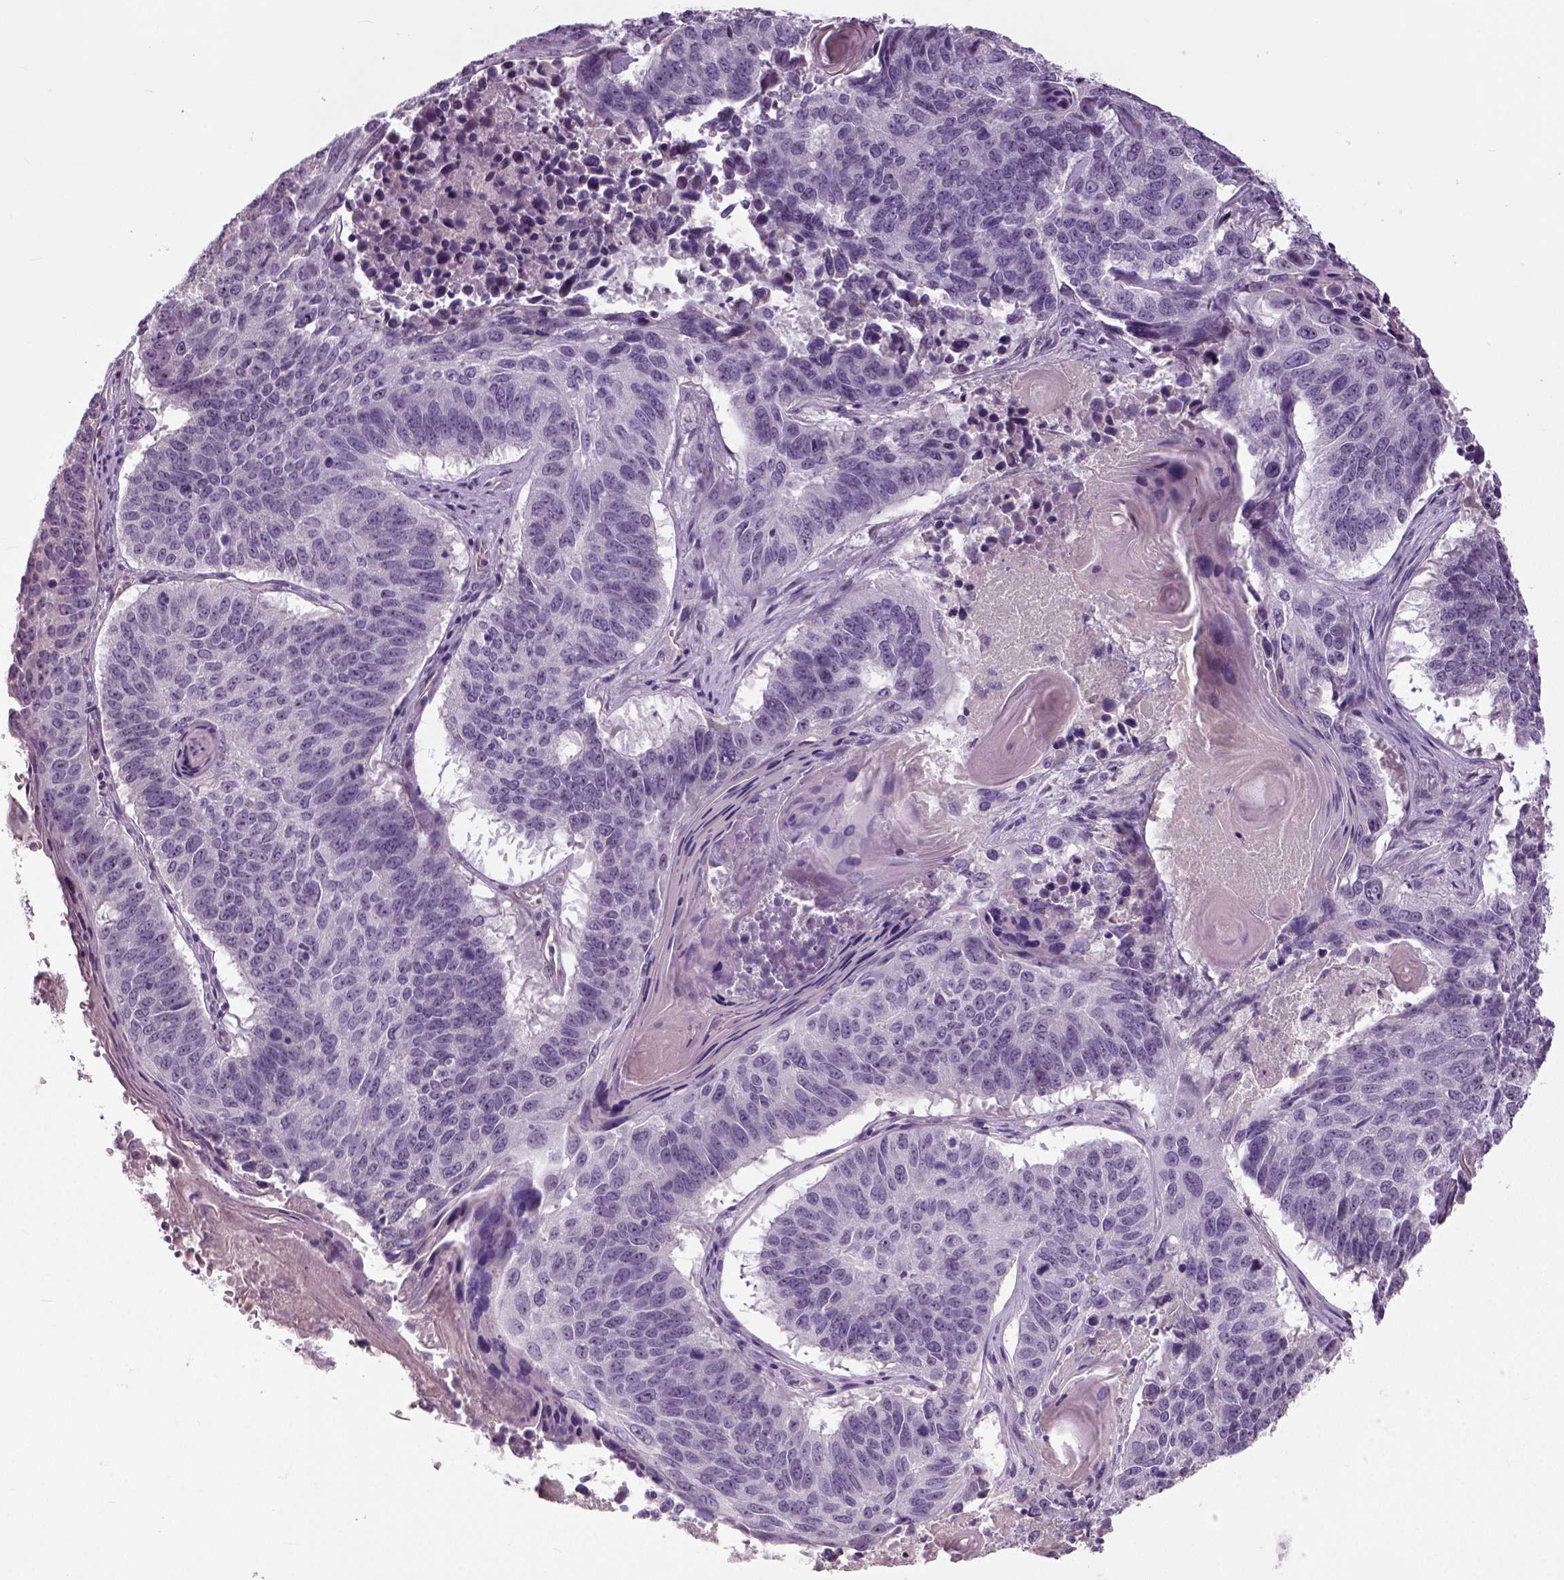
{"staining": {"intensity": "negative", "quantity": "none", "location": "none"}, "tissue": "lung cancer", "cell_type": "Tumor cells", "image_type": "cancer", "snomed": [{"axis": "morphology", "description": "Squamous cell carcinoma, NOS"}, {"axis": "topography", "description": "Lung"}], "caption": "Lung squamous cell carcinoma was stained to show a protein in brown. There is no significant positivity in tumor cells.", "gene": "NECAB1", "patient": {"sex": "male", "age": 73}}